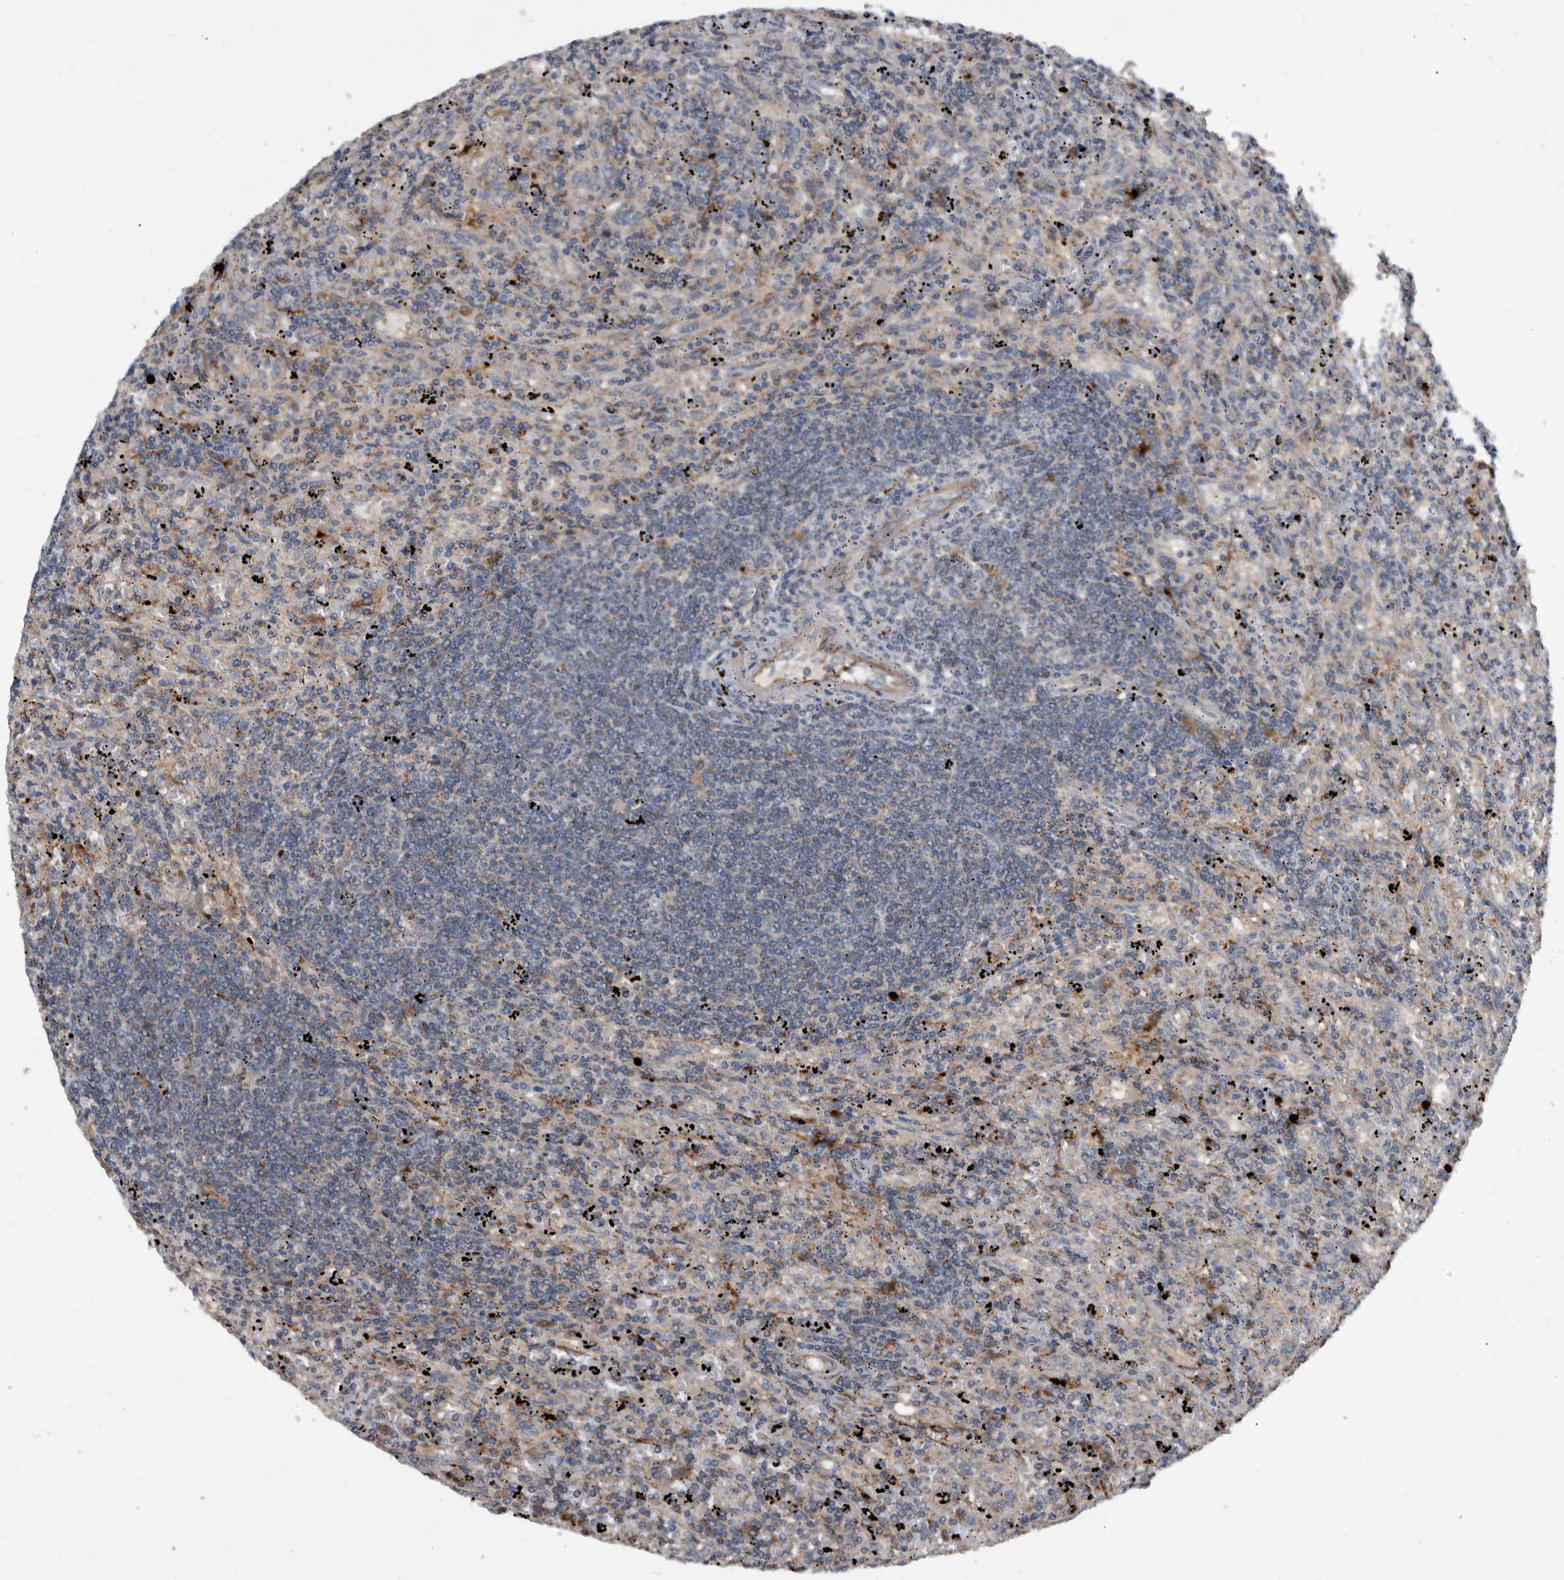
{"staining": {"intensity": "negative", "quantity": "none", "location": "none"}, "tissue": "lymphoma", "cell_type": "Tumor cells", "image_type": "cancer", "snomed": [{"axis": "morphology", "description": "Malignant lymphoma, non-Hodgkin's type, Low grade"}, {"axis": "topography", "description": "Spleen"}], "caption": "High power microscopy micrograph of an immunohistochemistry (IHC) histopathology image of lymphoma, revealing no significant expression in tumor cells.", "gene": "PI15", "patient": {"sex": "male", "age": 76}}